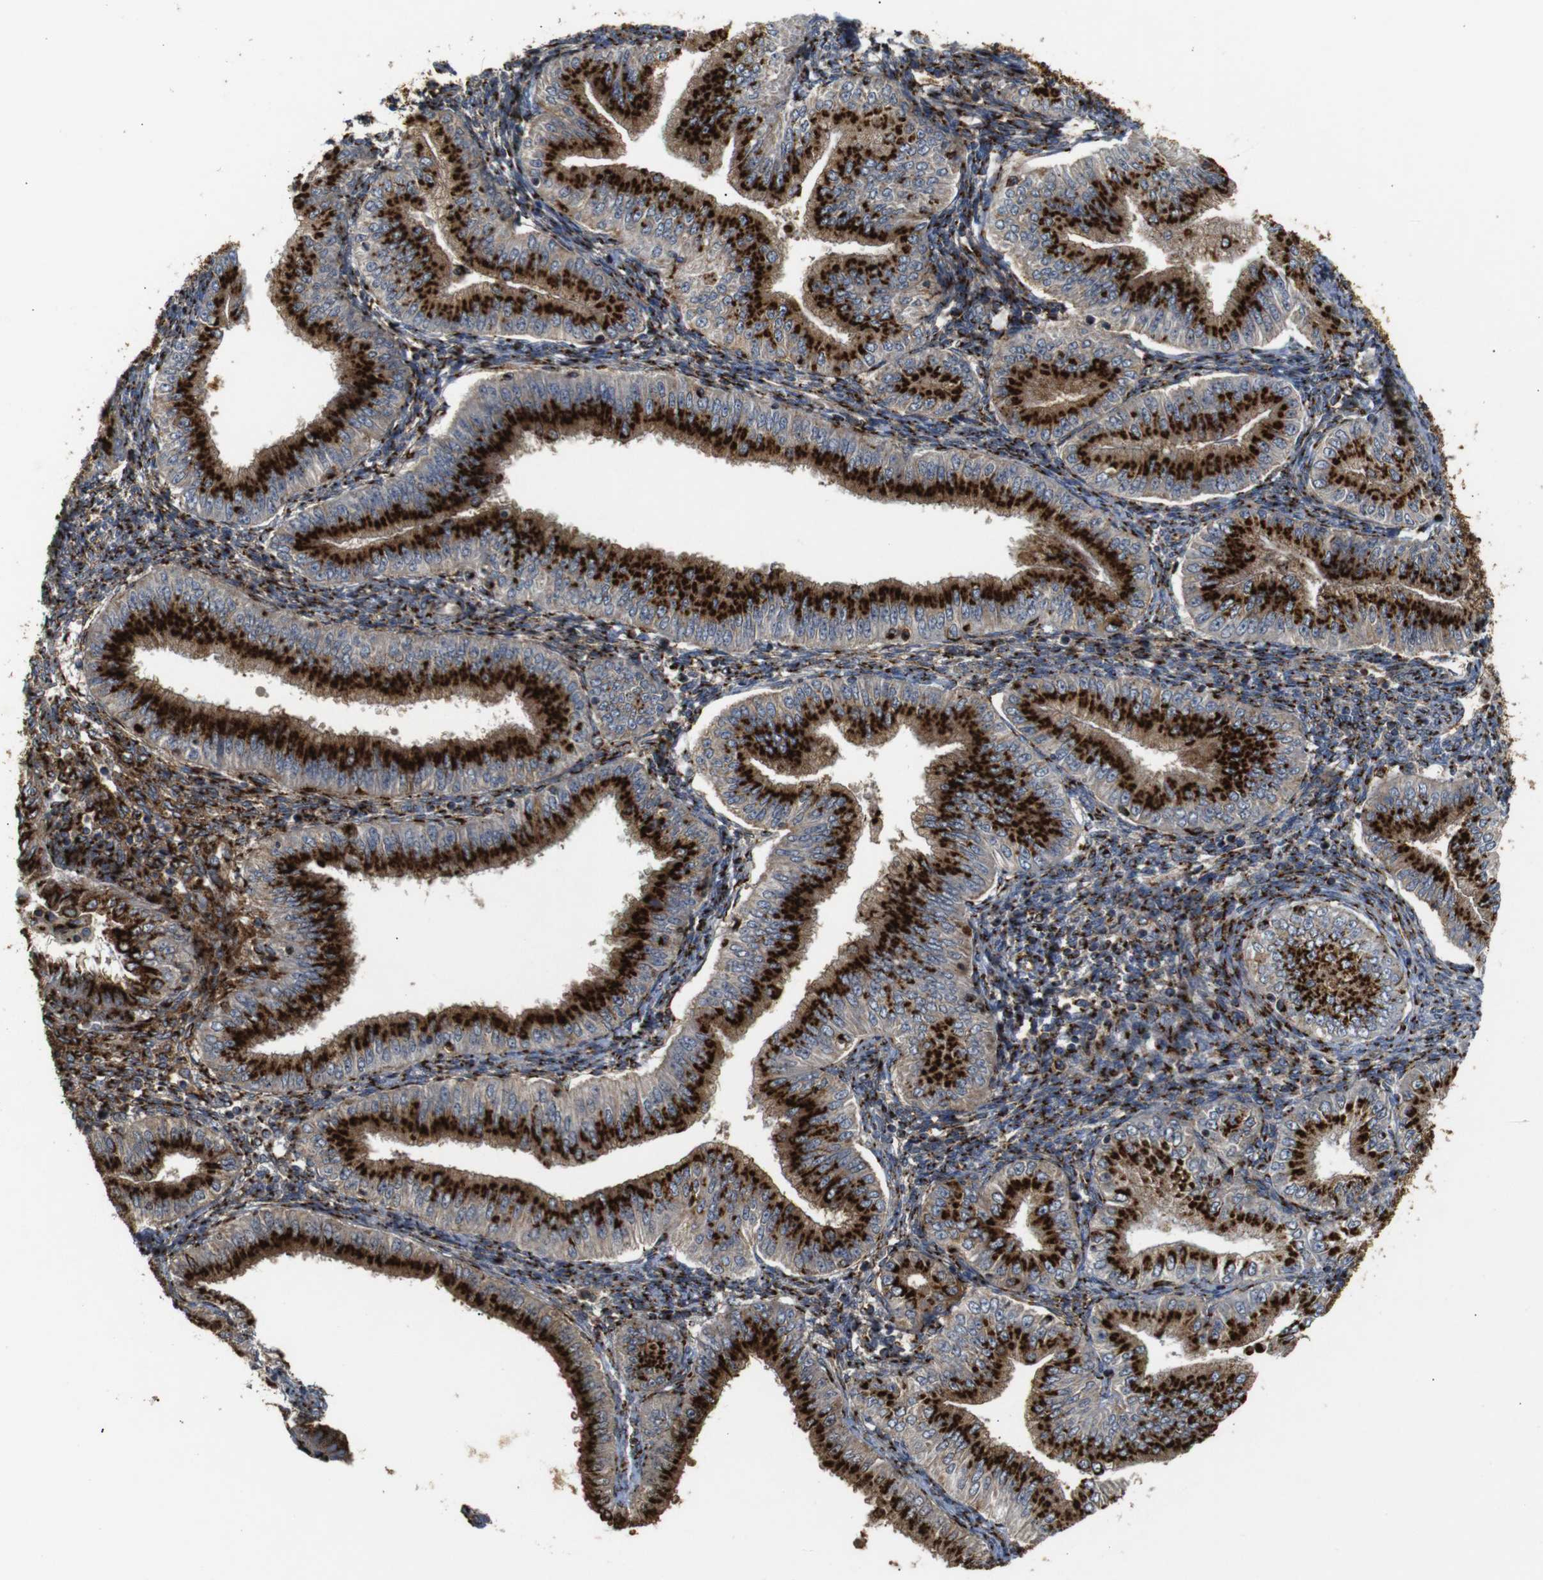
{"staining": {"intensity": "strong", "quantity": ">75%", "location": "cytoplasmic/membranous"}, "tissue": "endometrial cancer", "cell_type": "Tumor cells", "image_type": "cancer", "snomed": [{"axis": "morphology", "description": "Normal tissue, NOS"}, {"axis": "morphology", "description": "Adenocarcinoma, NOS"}, {"axis": "topography", "description": "Endometrium"}], "caption": "A high-resolution image shows immunohistochemistry staining of endometrial cancer (adenocarcinoma), which displays strong cytoplasmic/membranous expression in approximately >75% of tumor cells. (IHC, brightfield microscopy, high magnification).", "gene": "TGOLN2", "patient": {"sex": "female", "age": 53}}